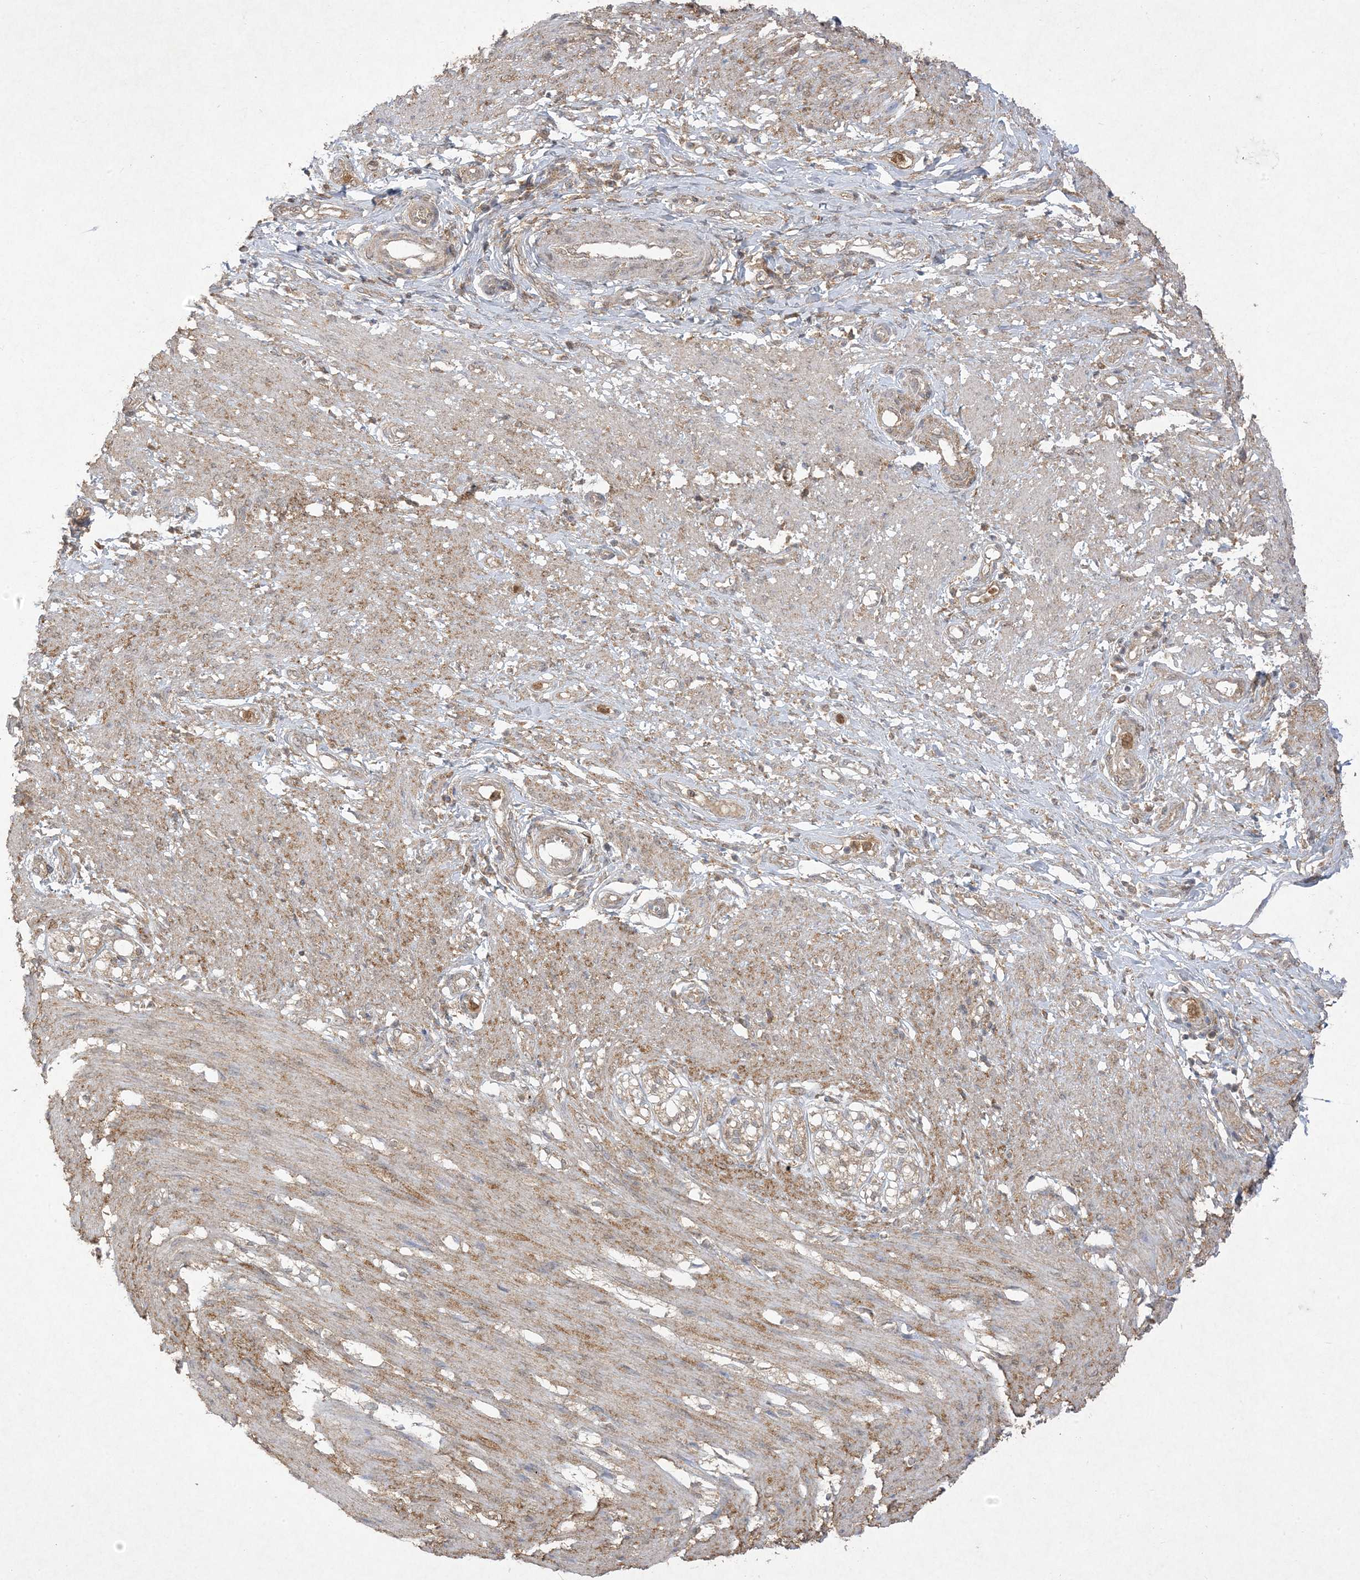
{"staining": {"intensity": "moderate", "quantity": "25%-75%", "location": "cytoplasmic/membranous"}, "tissue": "smooth muscle", "cell_type": "Smooth muscle cells", "image_type": "normal", "snomed": [{"axis": "morphology", "description": "Normal tissue, NOS"}, {"axis": "morphology", "description": "Adenocarcinoma, NOS"}, {"axis": "topography", "description": "Colon"}, {"axis": "topography", "description": "Peripheral nerve tissue"}], "caption": "Benign smooth muscle reveals moderate cytoplasmic/membranous expression in about 25%-75% of smooth muscle cells, visualized by immunohistochemistry.", "gene": "UBE2C", "patient": {"sex": "male", "age": 14}}